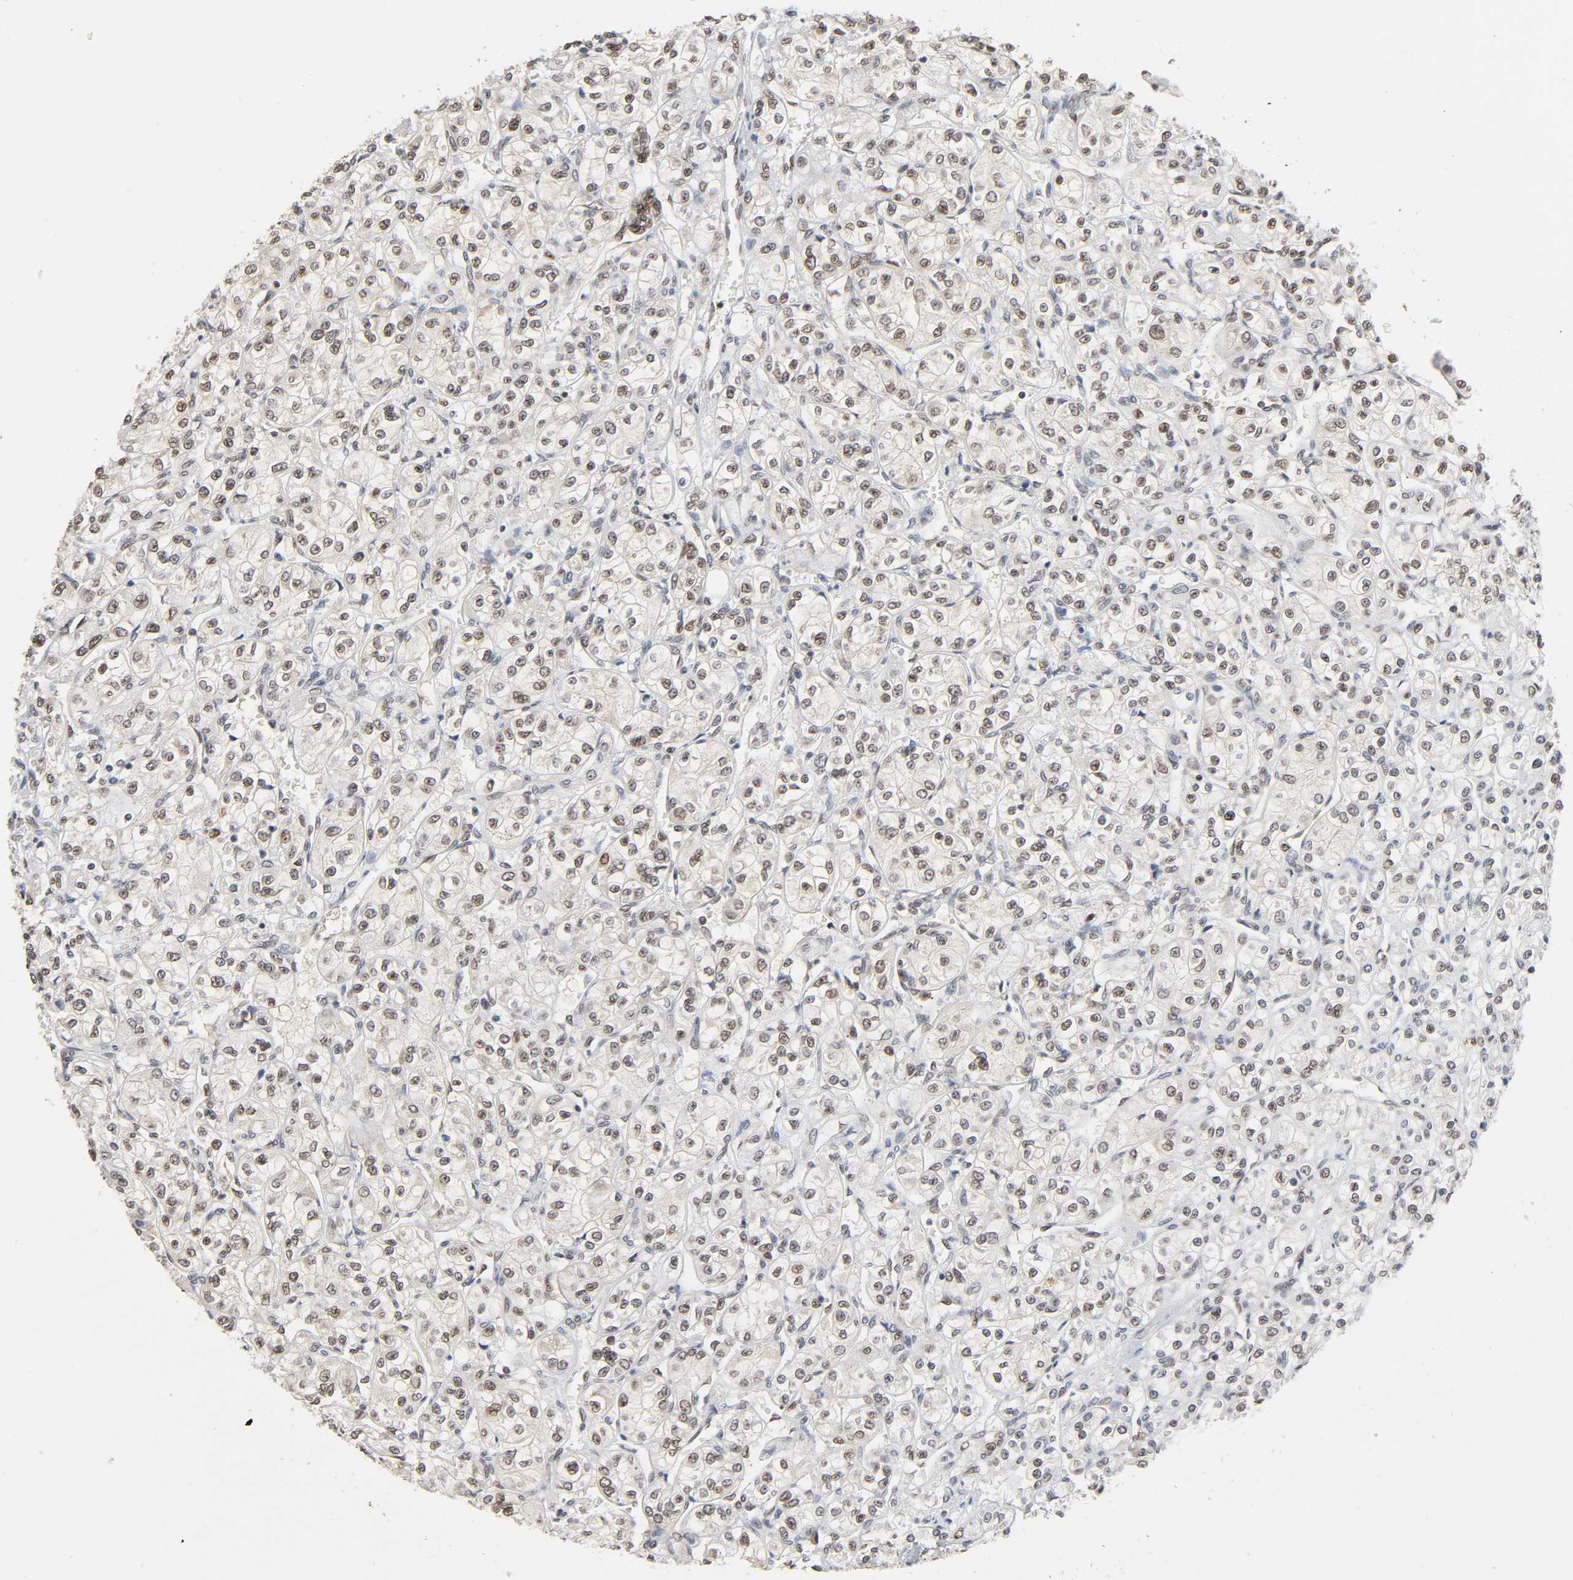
{"staining": {"intensity": "weak", "quantity": ">75%", "location": "nuclear"}, "tissue": "renal cancer", "cell_type": "Tumor cells", "image_type": "cancer", "snomed": [{"axis": "morphology", "description": "Adenocarcinoma, NOS"}, {"axis": "topography", "description": "Kidney"}], "caption": "Protein staining displays weak nuclear positivity in about >75% of tumor cells in renal adenocarcinoma.", "gene": "SUMO1", "patient": {"sex": "male", "age": 77}}